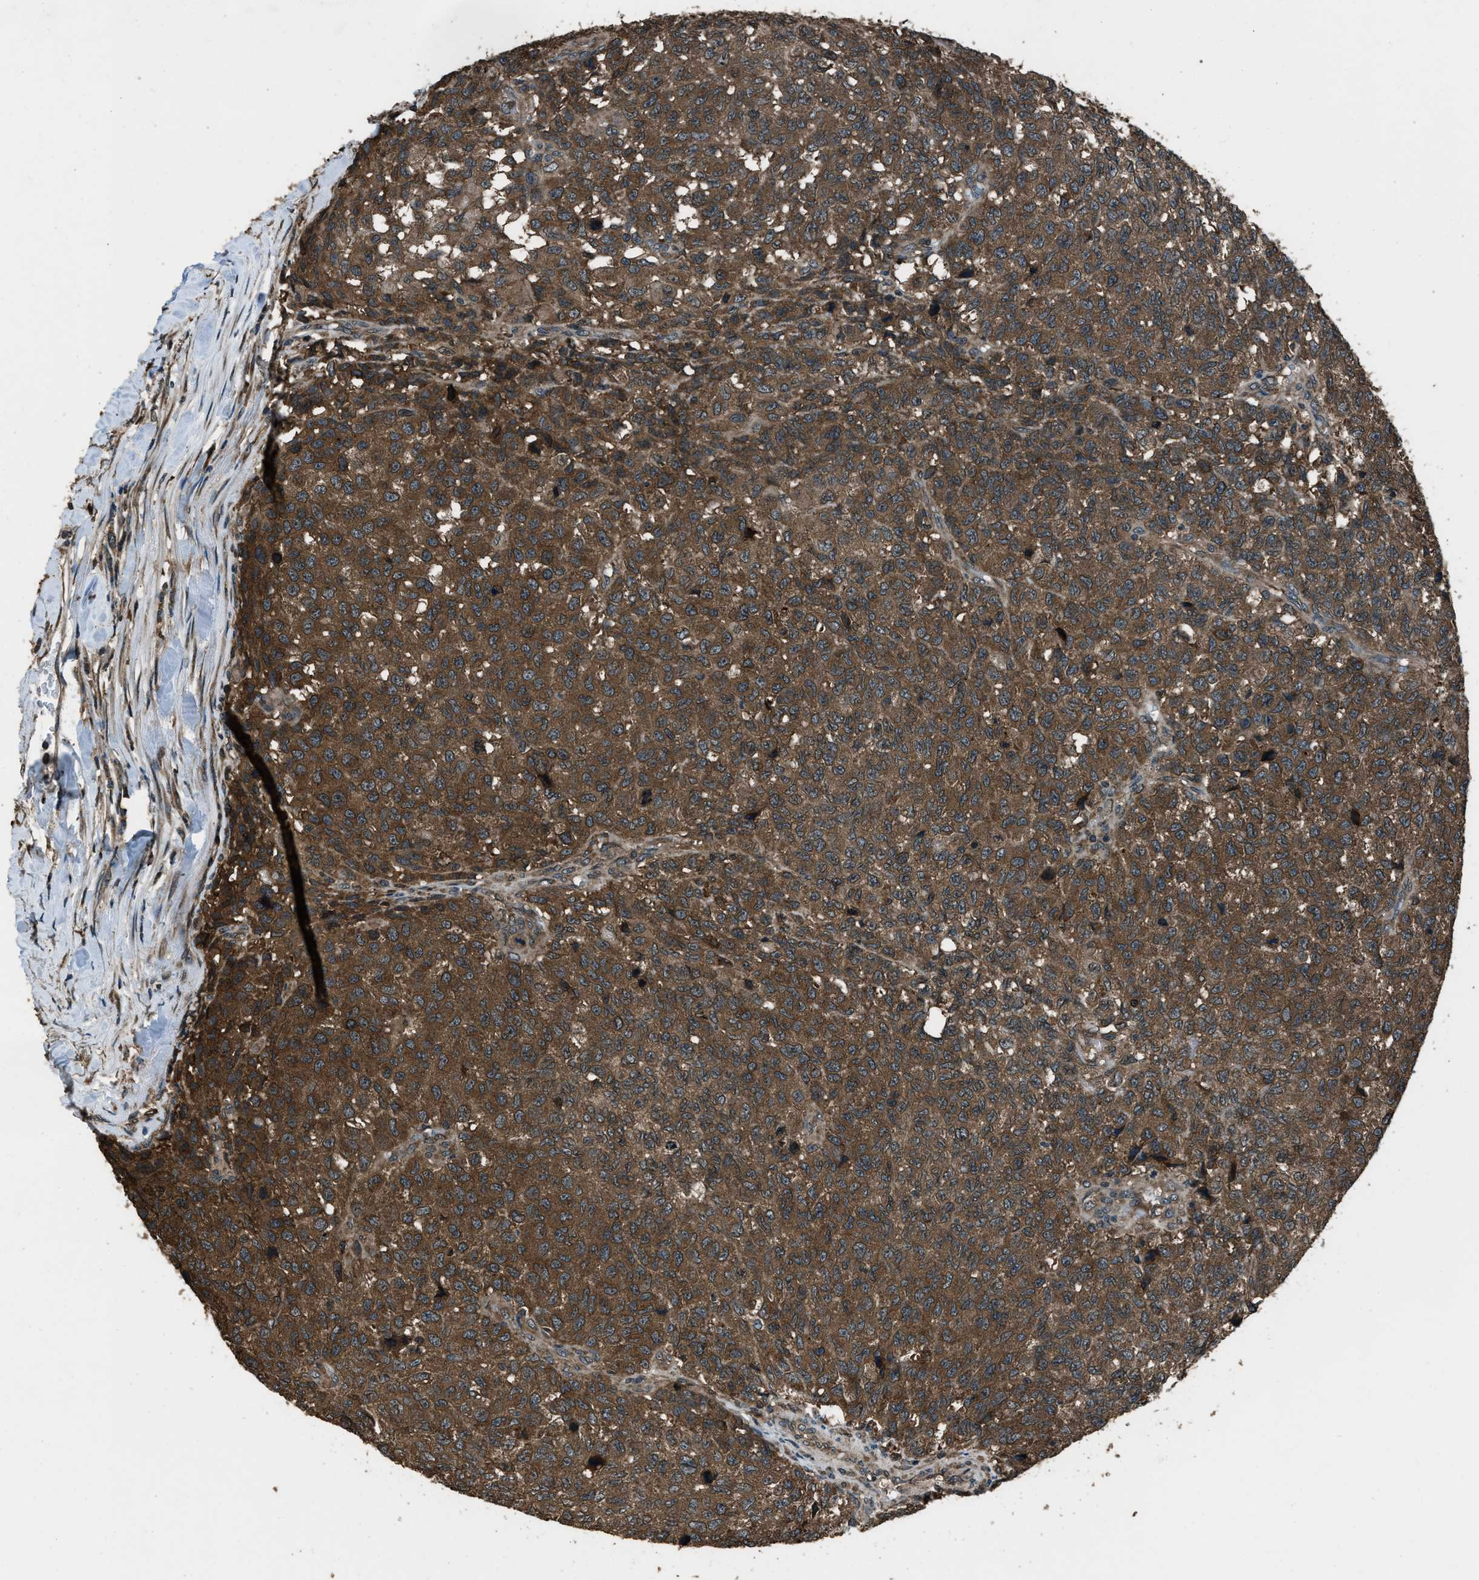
{"staining": {"intensity": "moderate", "quantity": ">75%", "location": "cytoplasmic/membranous"}, "tissue": "testis cancer", "cell_type": "Tumor cells", "image_type": "cancer", "snomed": [{"axis": "morphology", "description": "Seminoma, NOS"}, {"axis": "topography", "description": "Testis"}], "caption": "Testis seminoma stained with immunohistochemistry (IHC) displays moderate cytoplasmic/membranous positivity in approximately >75% of tumor cells.", "gene": "TRIM4", "patient": {"sex": "male", "age": 59}}